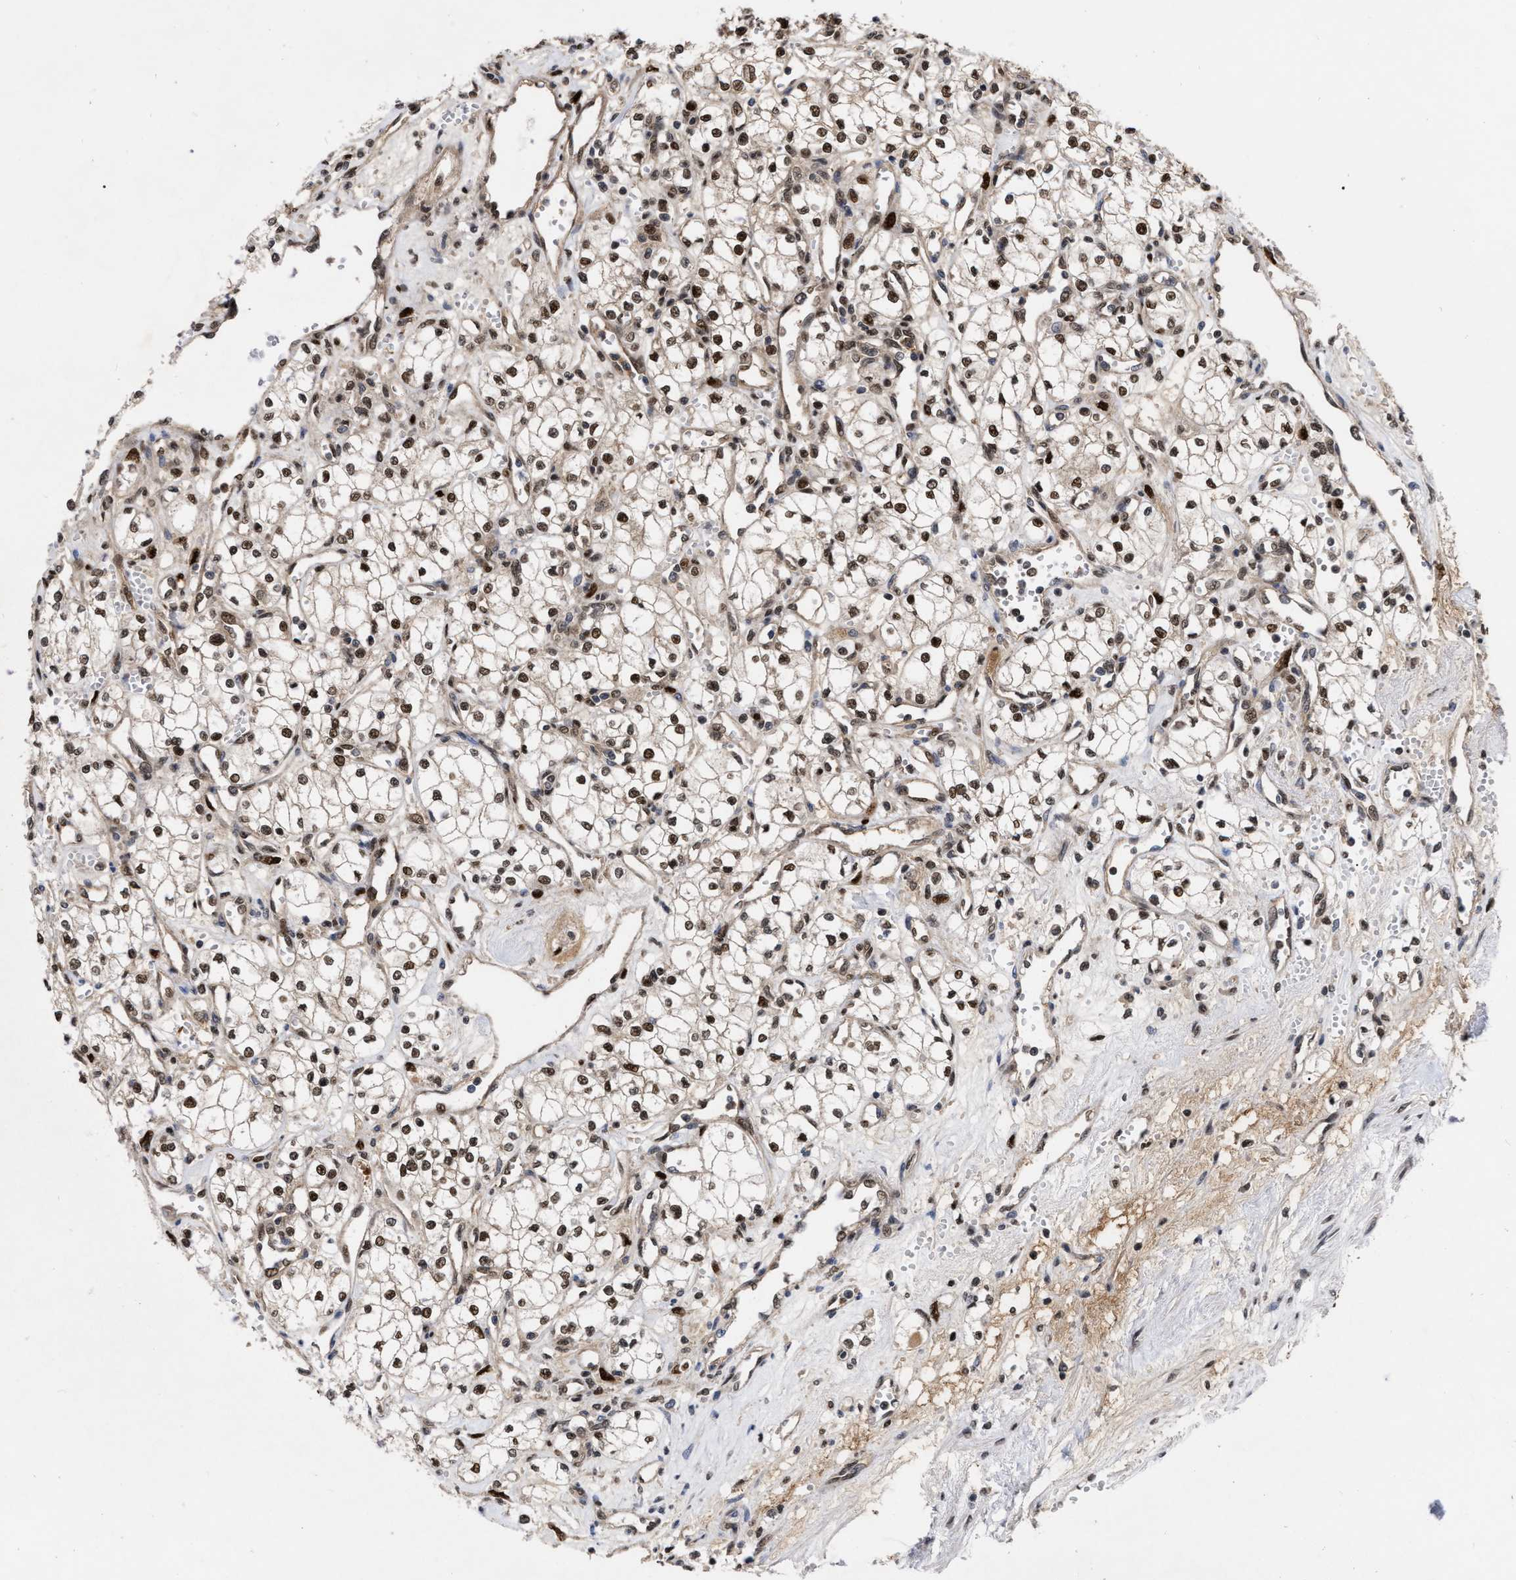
{"staining": {"intensity": "strong", "quantity": ">75%", "location": "cytoplasmic/membranous,nuclear"}, "tissue": "renal cancer", "cell_type": "Tumor cells", "image_type": "cancer", "snomed": [{"axis": "morphology", "description": "Adenocarcinoma, NOS"}, {"axis": "topography", "description": "Kidney"}], "caption": "Protein staining of renal cancer tissue shows strong cytoplasmic/membranous and nuclear staining in about >75% of tumor cells. Using DAB (brown) and hematoxylin (blue) stains, captured at high magnification using brightfield microscopy.", "gene": "MDM4", "patient": {"sex": "male", "age": 59}}